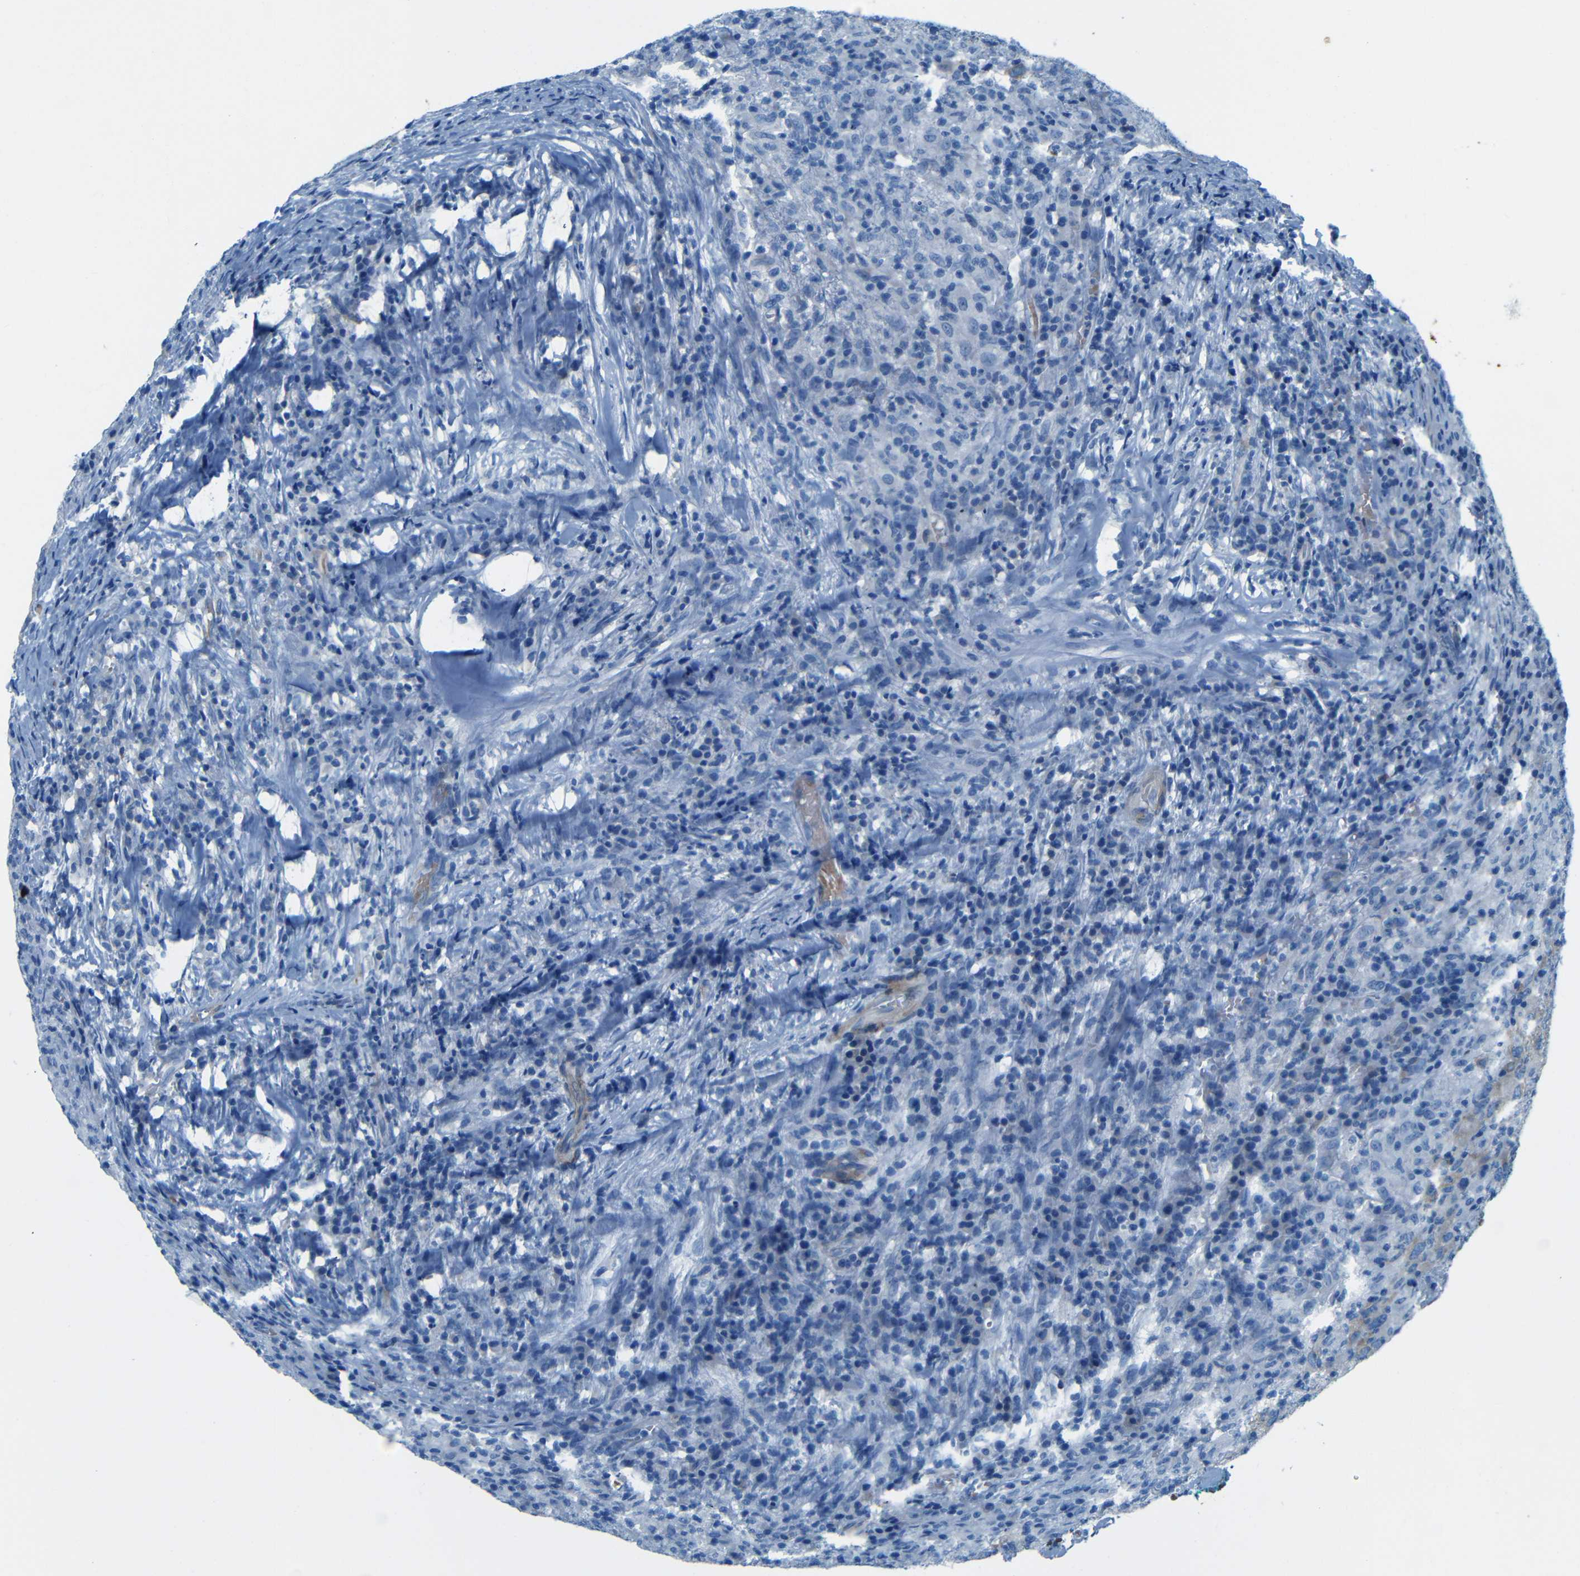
{"staining": {"intensity": "negative", "quantity": "none", "location": "none"}, "tissue": "head and neck cancer", "cell_type": "Tumor cells", "image_type": "cancer", "snomed": [{"axis": "morphology", "description": "Adenocarcinoma, NOS"}, {"axis": "topography", "description": "Salivary gland"}, {"axis": "topography", "description": "Head-Neck"}], "caption": "This is an IHC image of adenocarcinoma (head and neck). There is no expression in tumor cells.", "gene": "MAP2", "patient": {"sex": "female", "age": 65}}